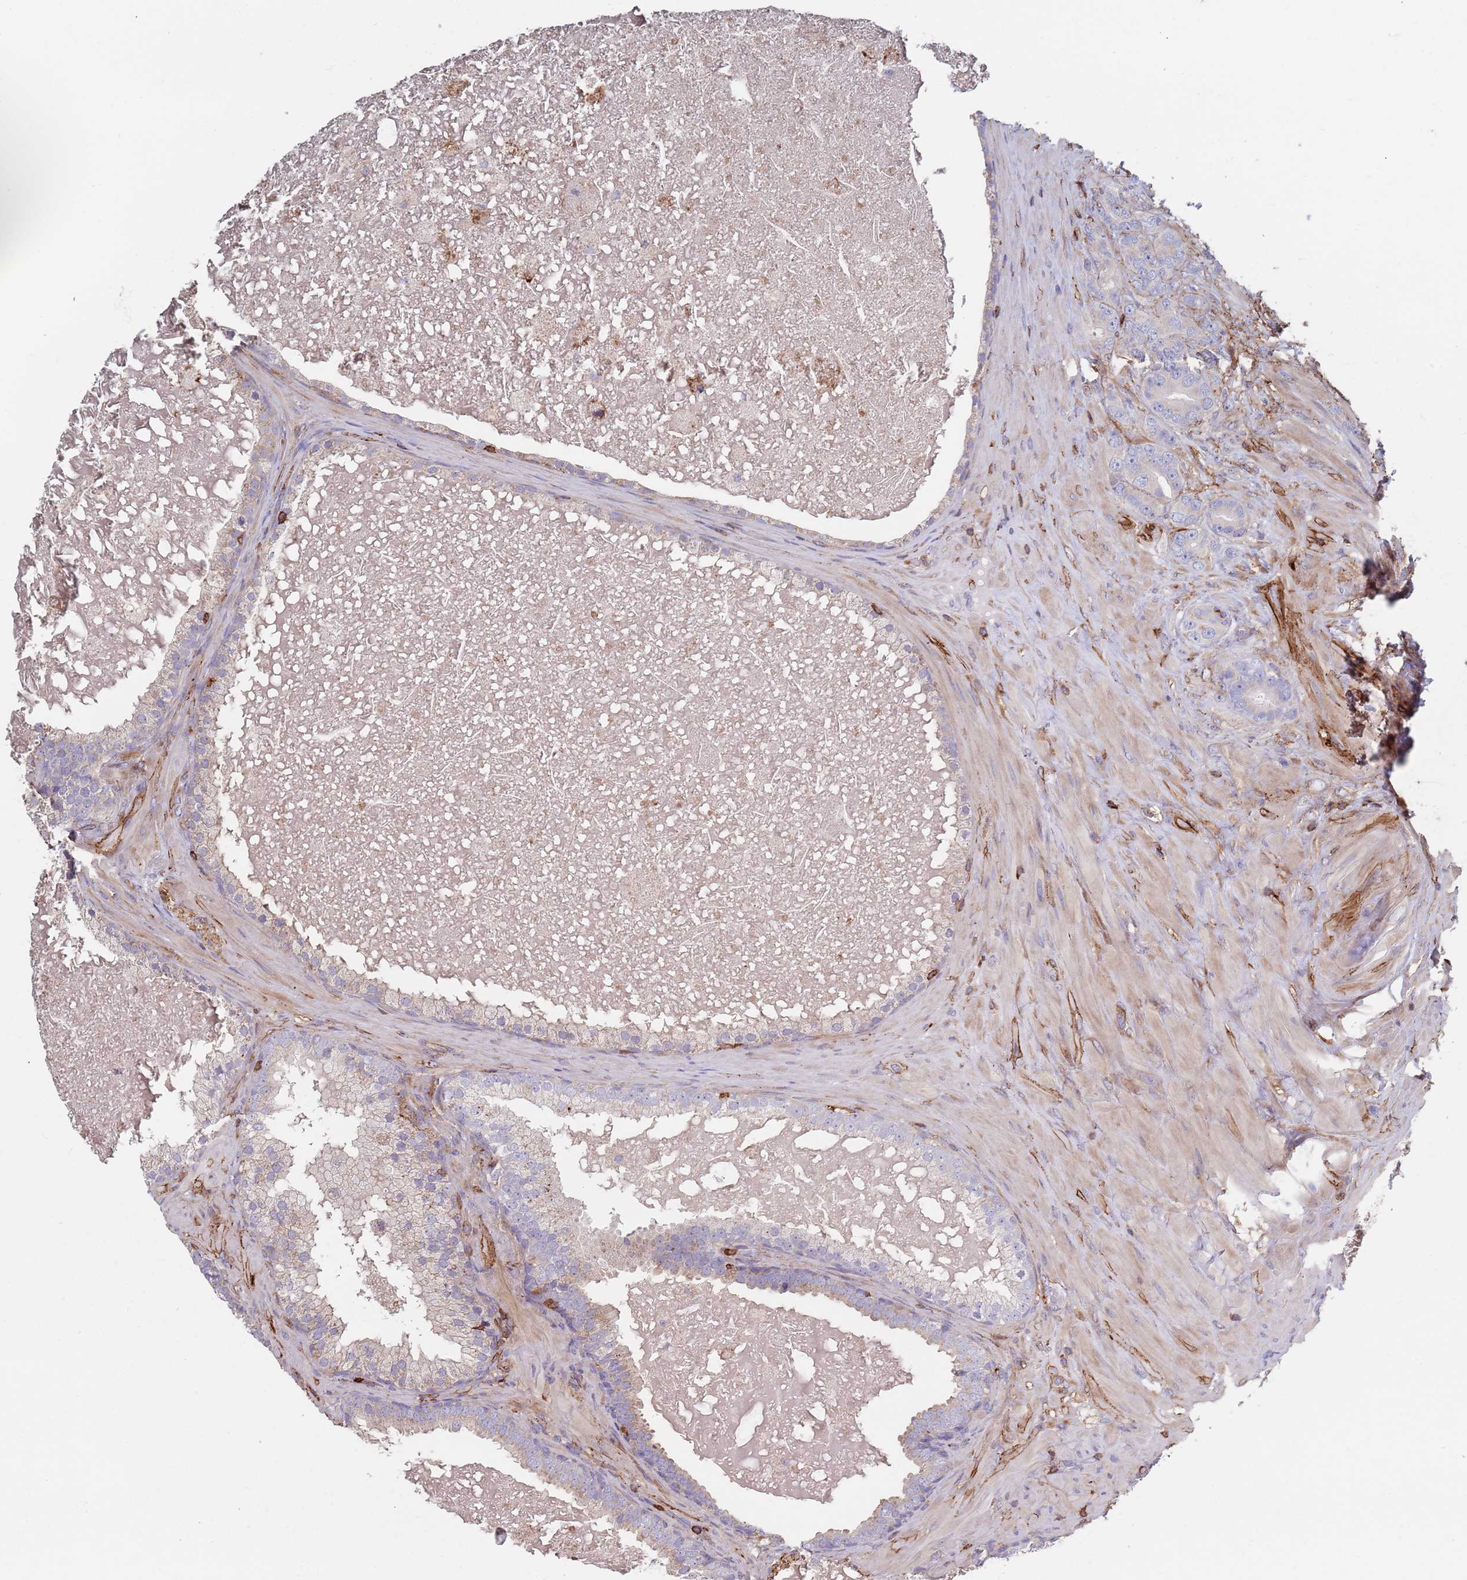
{"staining": {"intensity": "negative", "quantity": "none", "location": "none"}, "tissue": "prostate cancer", "cell_type": "Tumor cells", "image_type": "cancer", "snomed": [{"axis": "morphology", "description": "Adenocarcinoma, High grade"}, {"axis": "topography", "description": "Prostate"}], "caption": "This image is of prostate high-grade adenocarcinoma stained with immunohistochemistry to label a protein in brown with the nuclei are counter-stained blue. There is no expression in tumor cells. (Immunohistochemistry, brightfield microscopy, high magnification).", "gene": "RNF144A", "patient": {"sex": "male", "age": 55}}